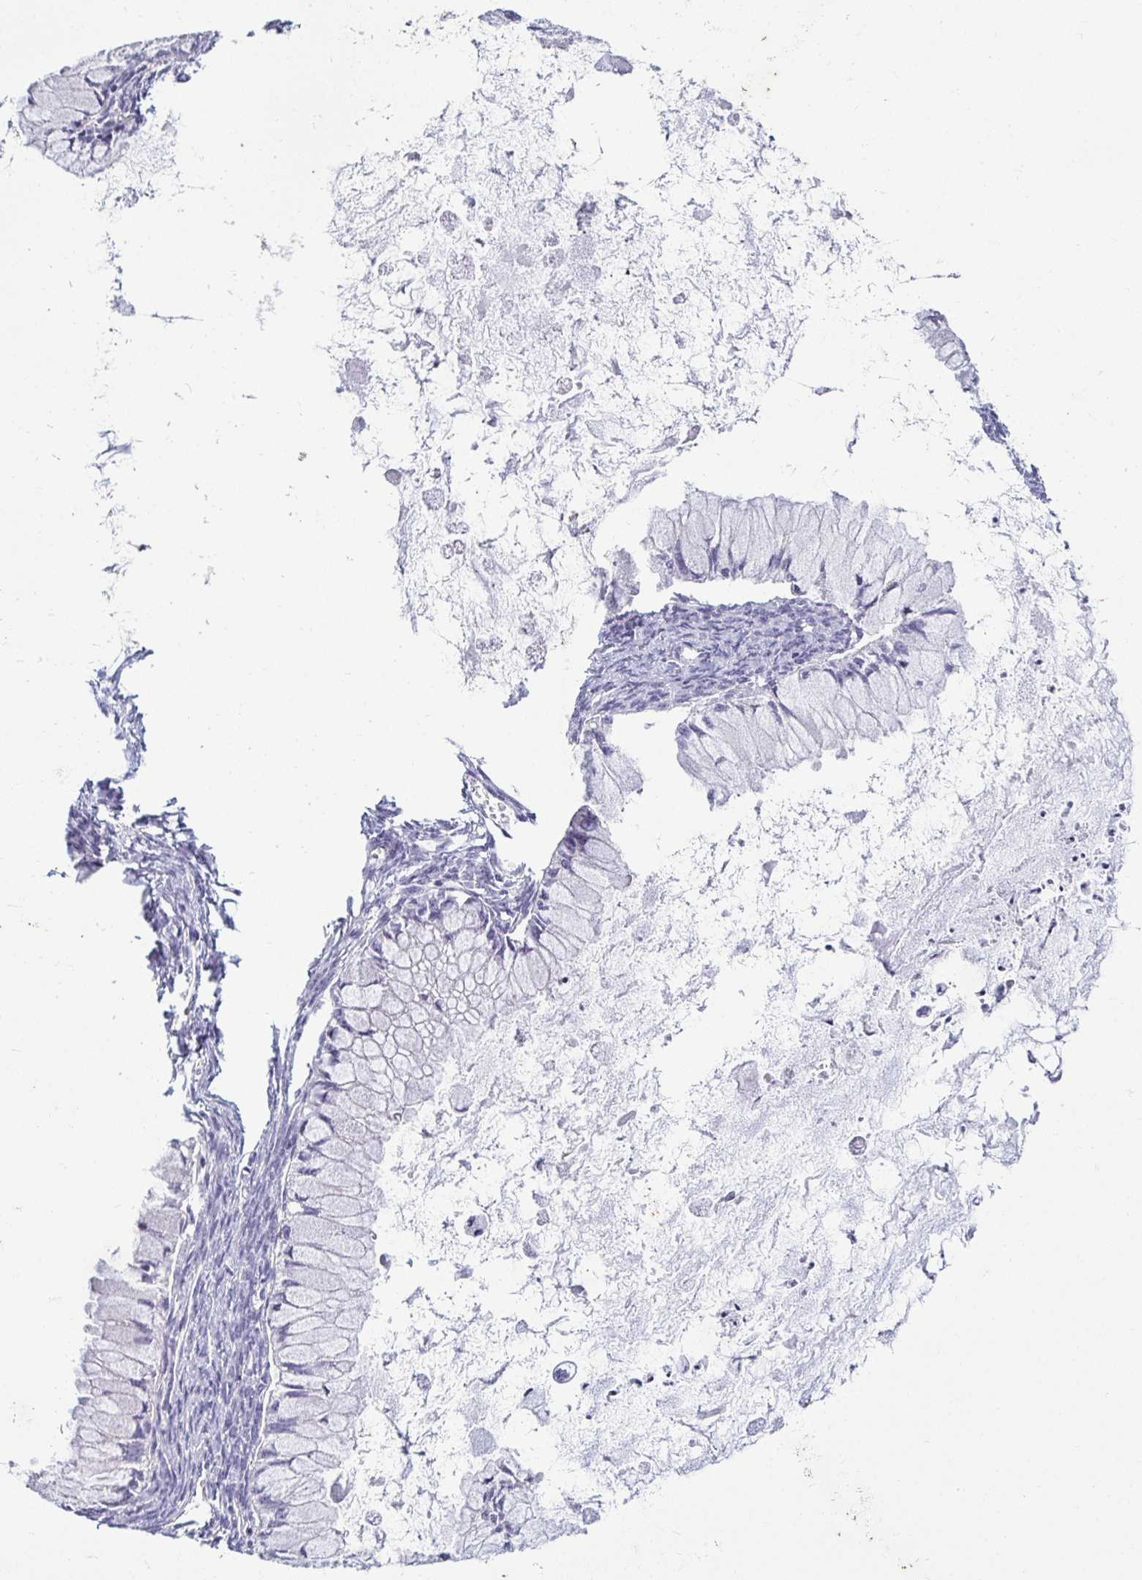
{"staining": {"intensity": "negative", "quantity": "none", "location": "none"}, "tissue": "ovarian cancer", "cell_type": "Tumor cells", "image_type": "cancer", "snomed": [{"axis": "morphology", "description": "Cystadenocarcinoma, mucinous, NOS"}, {"axis": "topography", "description": "Ovary"}], "caption": "Ovarian cancer (mucinous cystadenocarcinoma) was stained to show a protein in brown. There is no significant positivity in tumor cells.", "gene": "CR2", "patient": {"sex": "female", "age": 34}}